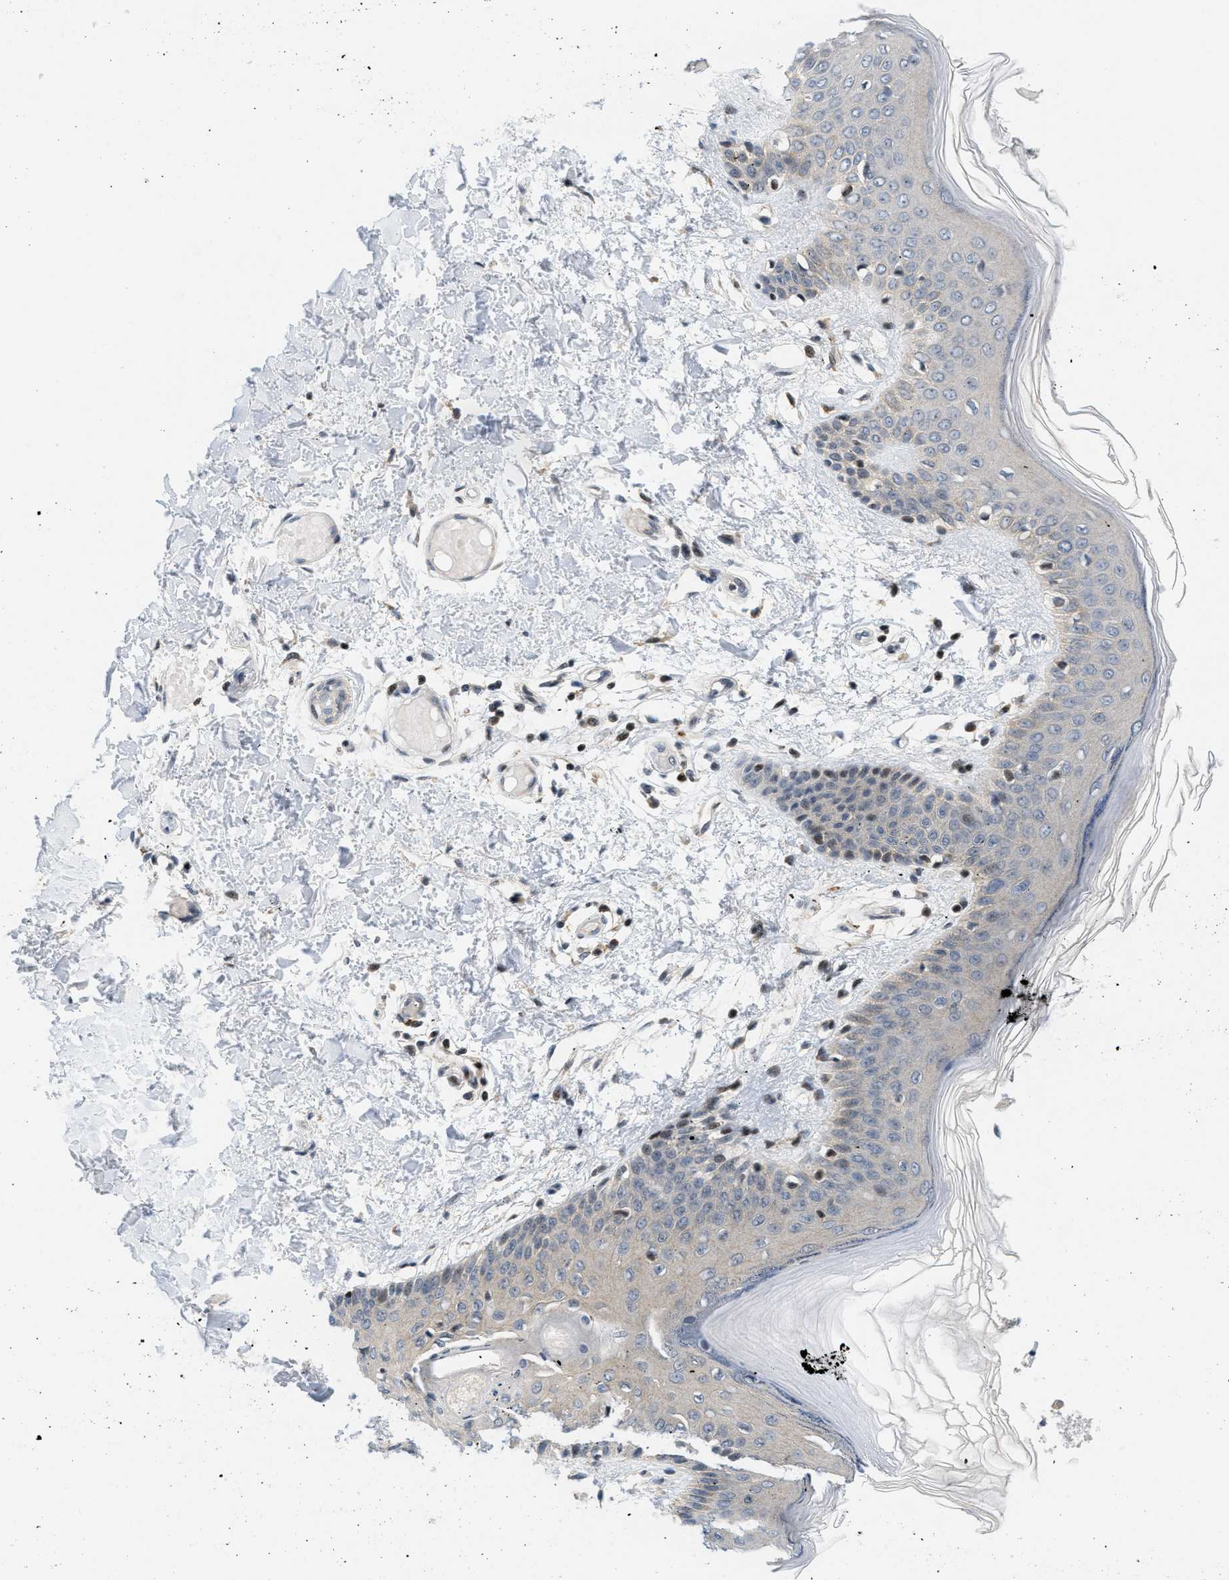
{"staining": {"intensity": "weak", "quantity": ">75%", "location": "cytoplasmic/membranous,nuclear"}, "tissue": "skin", "cell_type": "Fibroblasts", "image_type": "normal", "snomed": [{"axis": "morphology", "description": "Normal tissue, NOS"}, {"axis": "topography", "description": "Skin"}], "caption": "Weak cytoplasmic/membranous,nuclear expression is present in about >75% of fibroblasts in normal skin. (DAB = brown stain, brightfield microscopy at high magnification).", "gene": "ING1", "patient": {"sex": "male", "age": 53}}